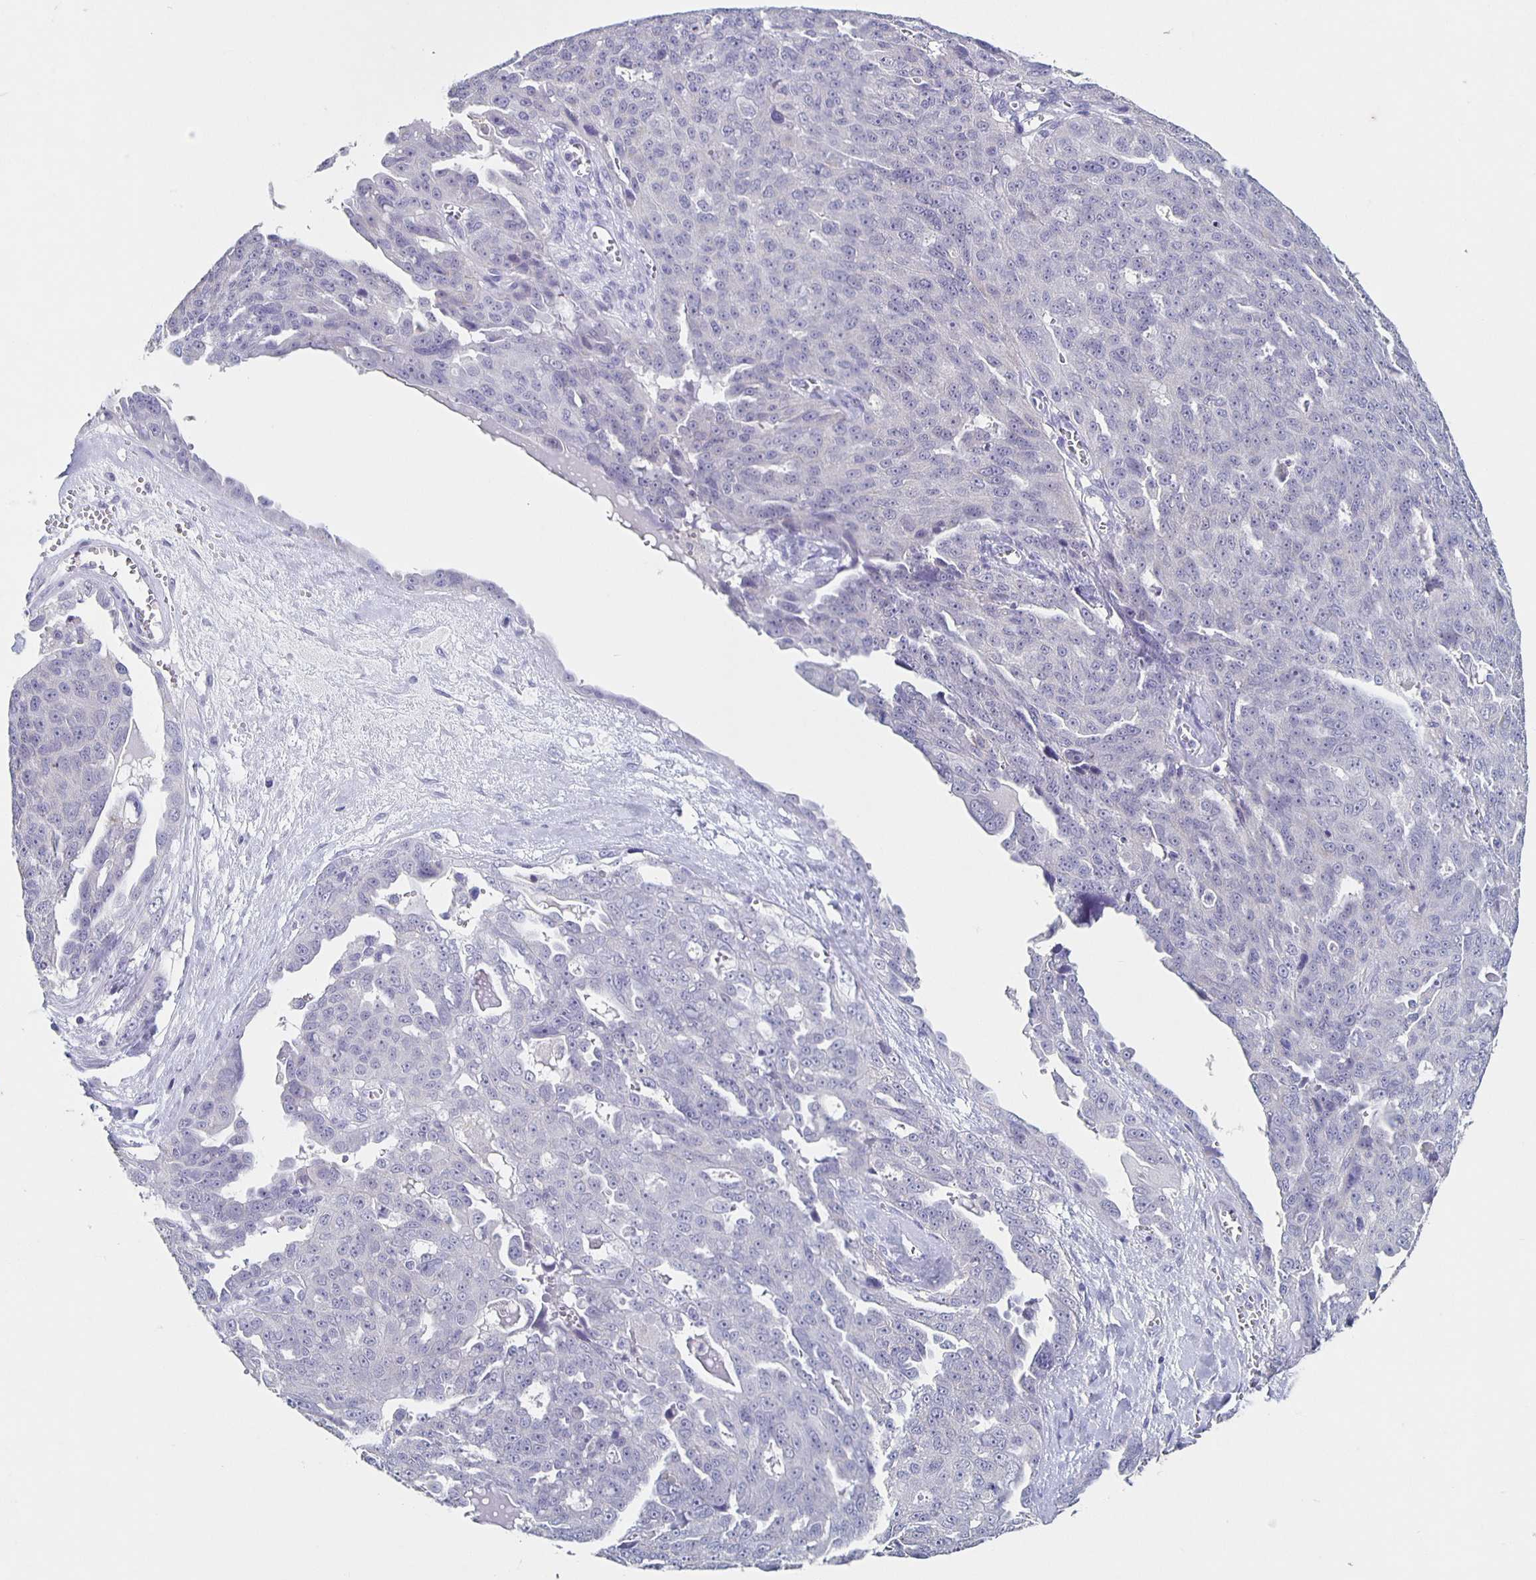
{"staining": {"intensity": "negative", "quantity": "none", "location": "none"}, "tissue": "ovarian cancer", "cell_type": "Tumor cells", "image_type": "cancer", "snomed": [{"axis": "morphology", "description": "Carcinoma, endometroid"}, {"axis": "topography", "description": "Ovary"}], "caption": "Tumor cells are negative for brown protein staining in ovarian cancer.", "gene": "CARNS1", "patient": {"sex": "female", "age": 70}}